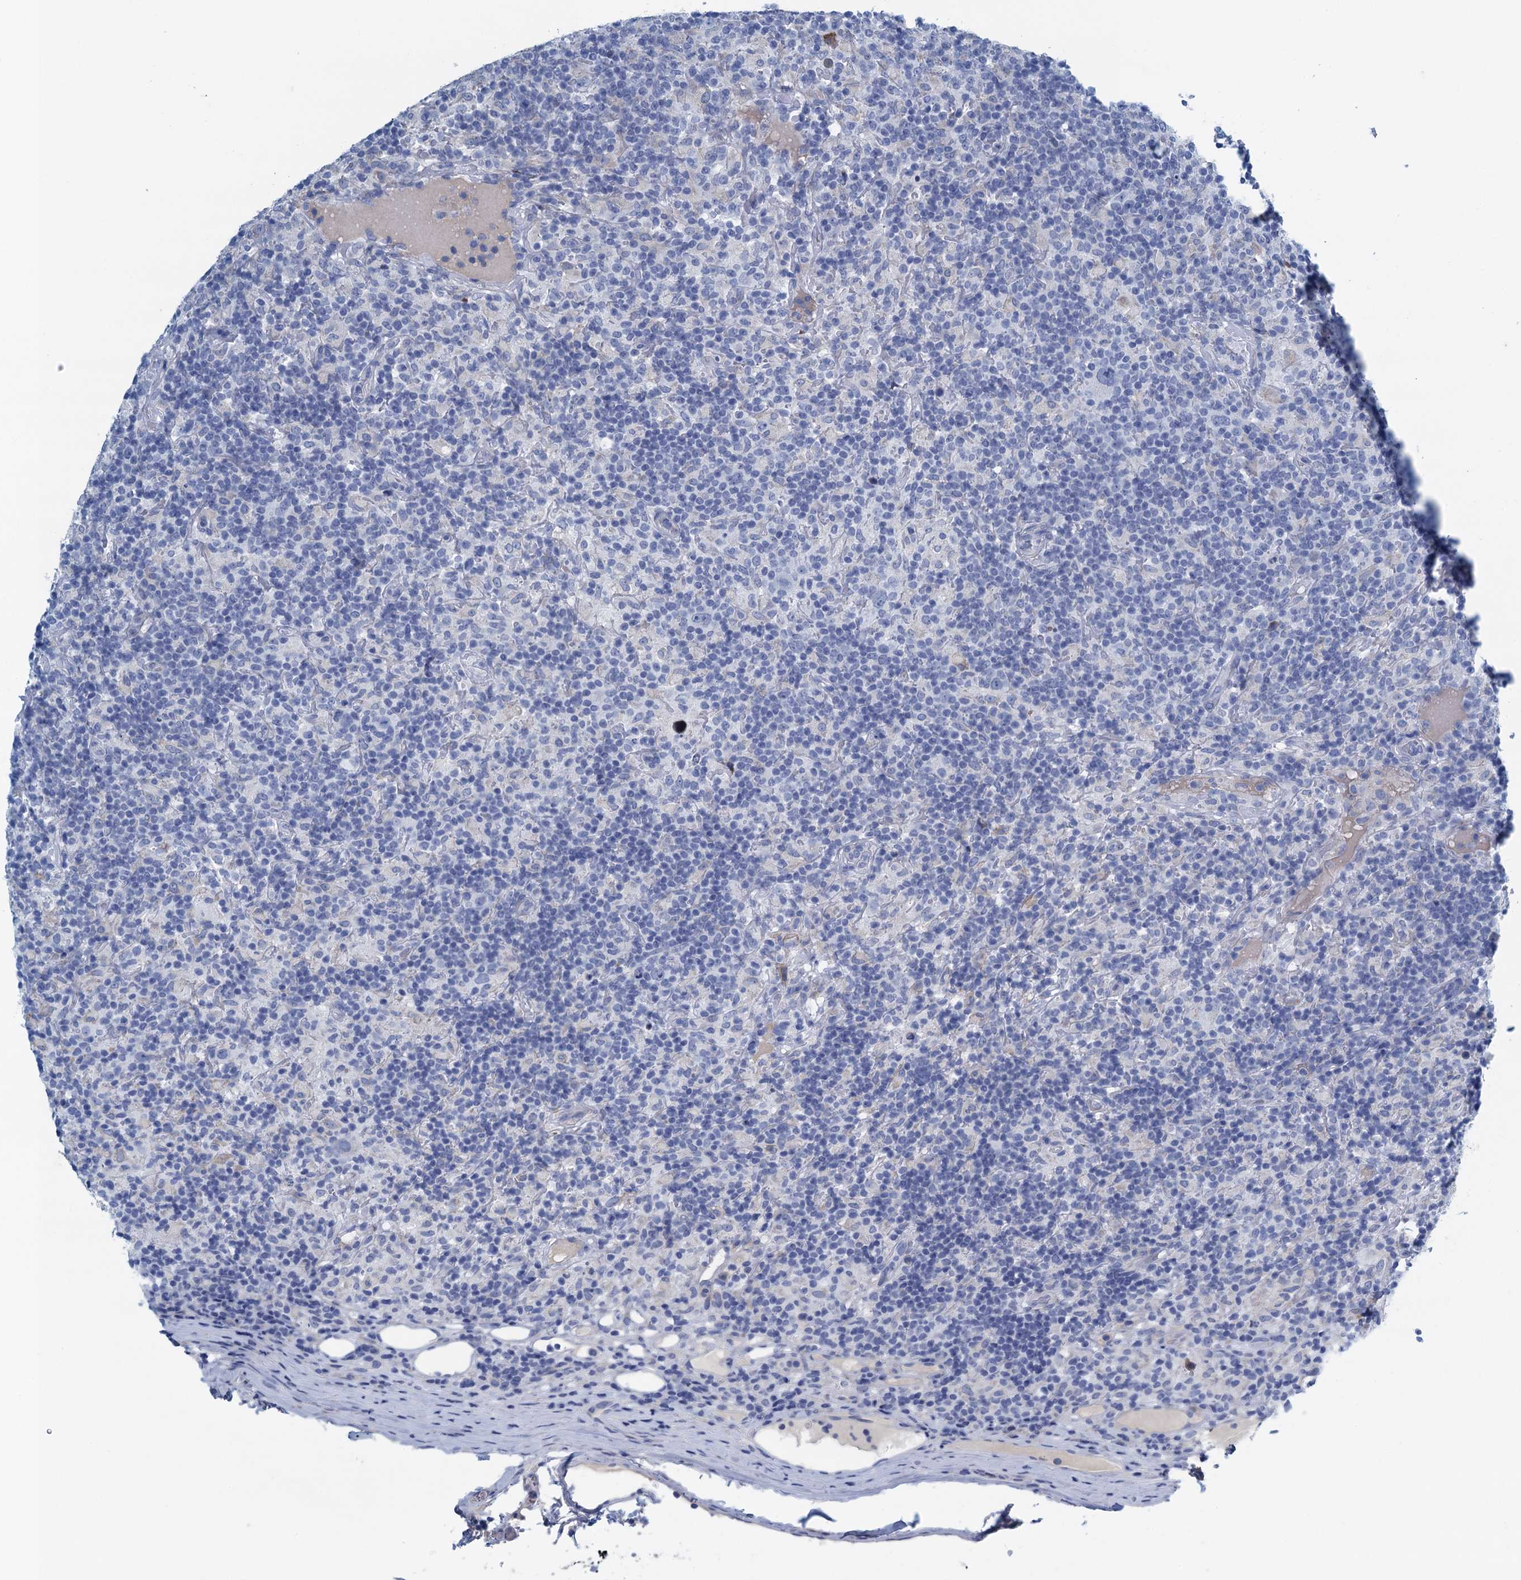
{"staining": {"intensity": "negative", "quantity": "none", "location": "none"}, "tissue": "lymphoma", "cell_type": "Tumor cells", "image_type": "cancer", "snomed": [{"axis": "morphology", "description": "Hodgkin's disease, NOS"}, {"axis": "topography", "description": "Lymph node"}], "caption": "Micrograph shows no significant protein staining in tumor cells of lymphoma.", "gene": "C10orf88", "patient": {"sex": "male", "age": 70}}